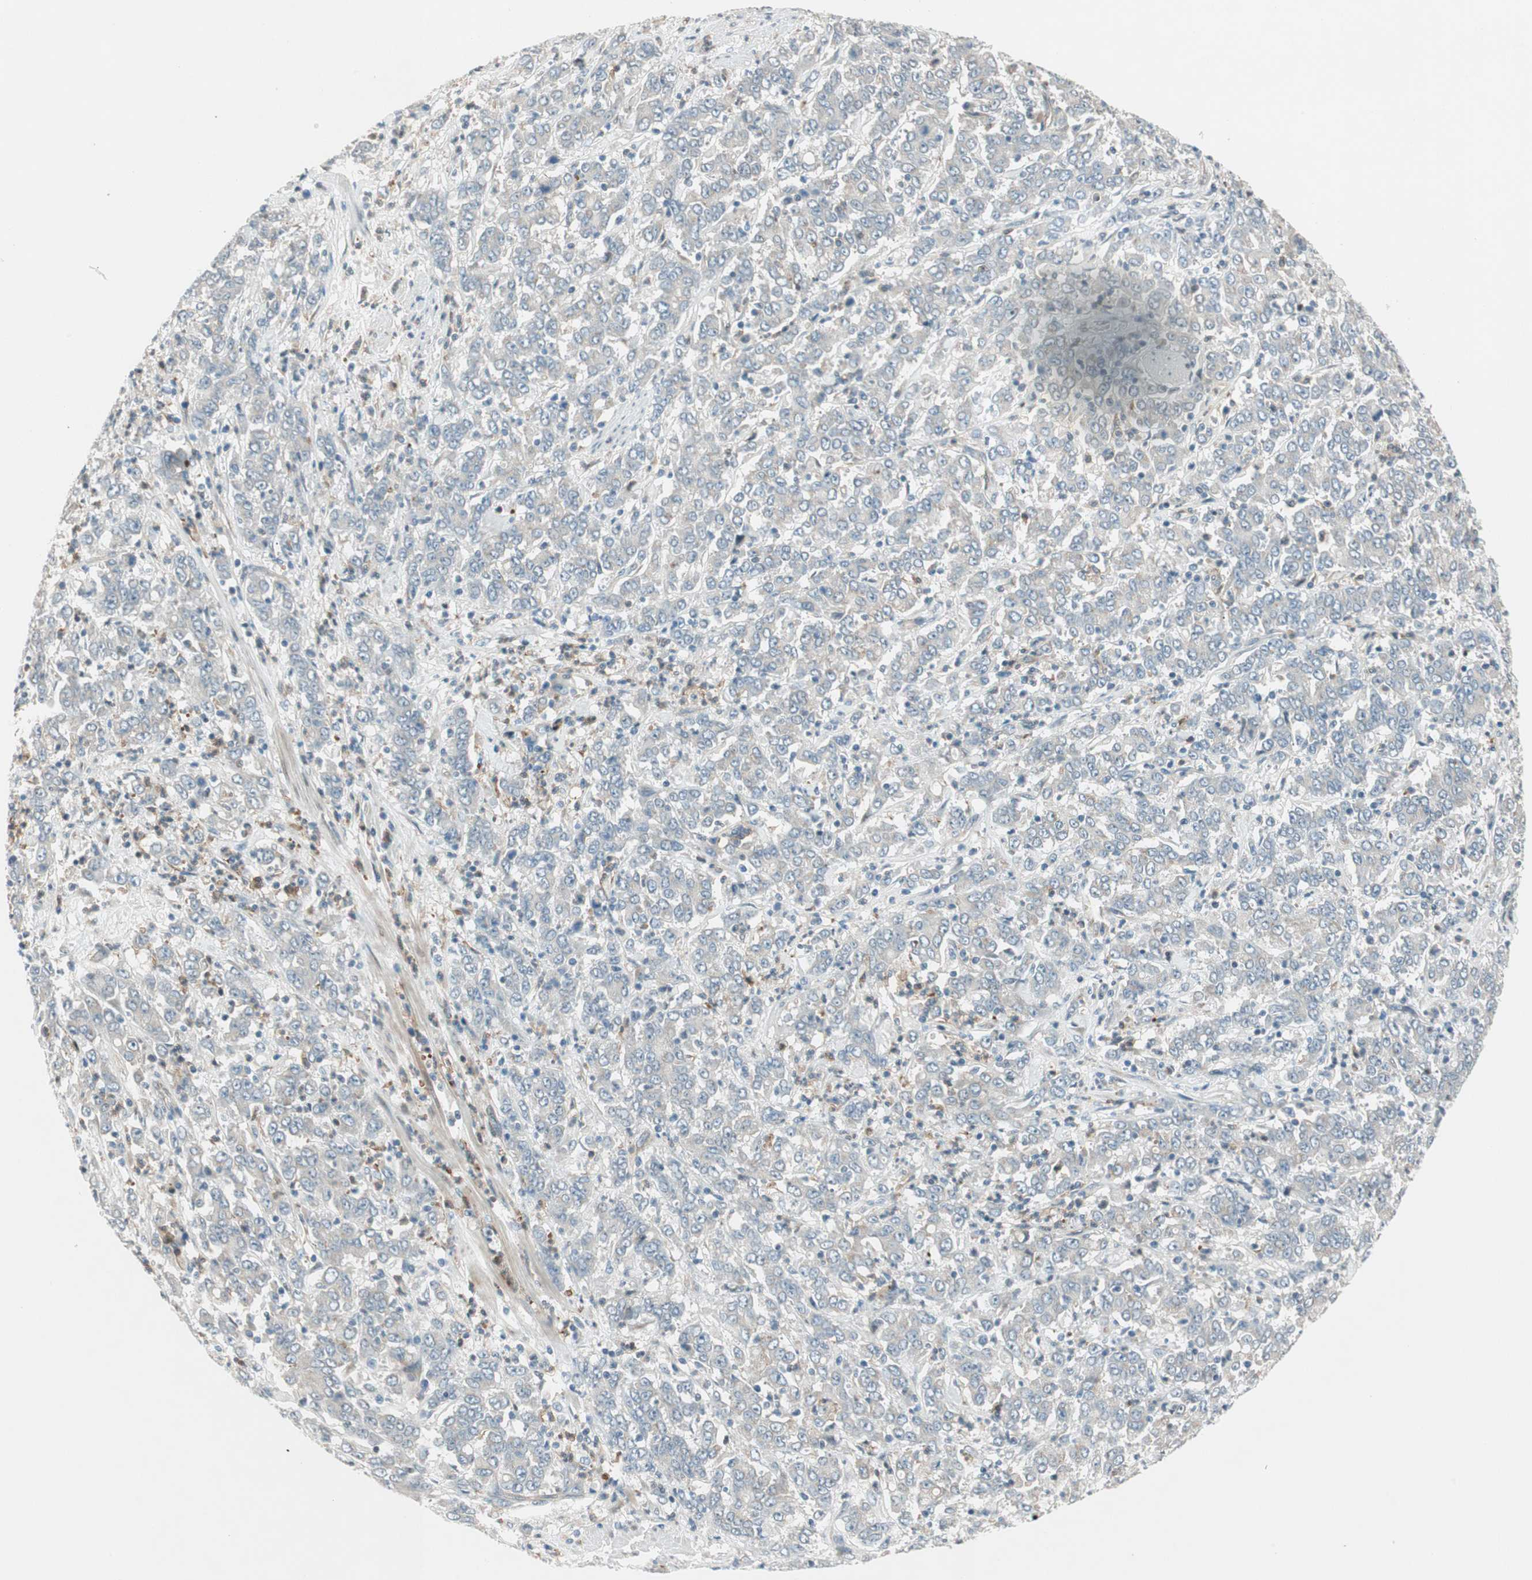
{"staining": {"intensity": "negative", "quantity": "none", "location": "none"}, "tissue": "stomach cancer", "cell_type": "Tumor cells", "image_type": "cancer", "snomed": [{"axis": "morphology", "description": "Adenocarcinoma, NOS"}, {"axis": "topography", "description": "Stomach, lower"}], "caption": "A high-resolution histopathology image shows immunohistochemistry (IHC) staining of stomach adenocarcinoma, which exhibits no significant staining in tumor cells.", "gene": "CGRRF1", "patient": {"sex": "female", "age": 71}}